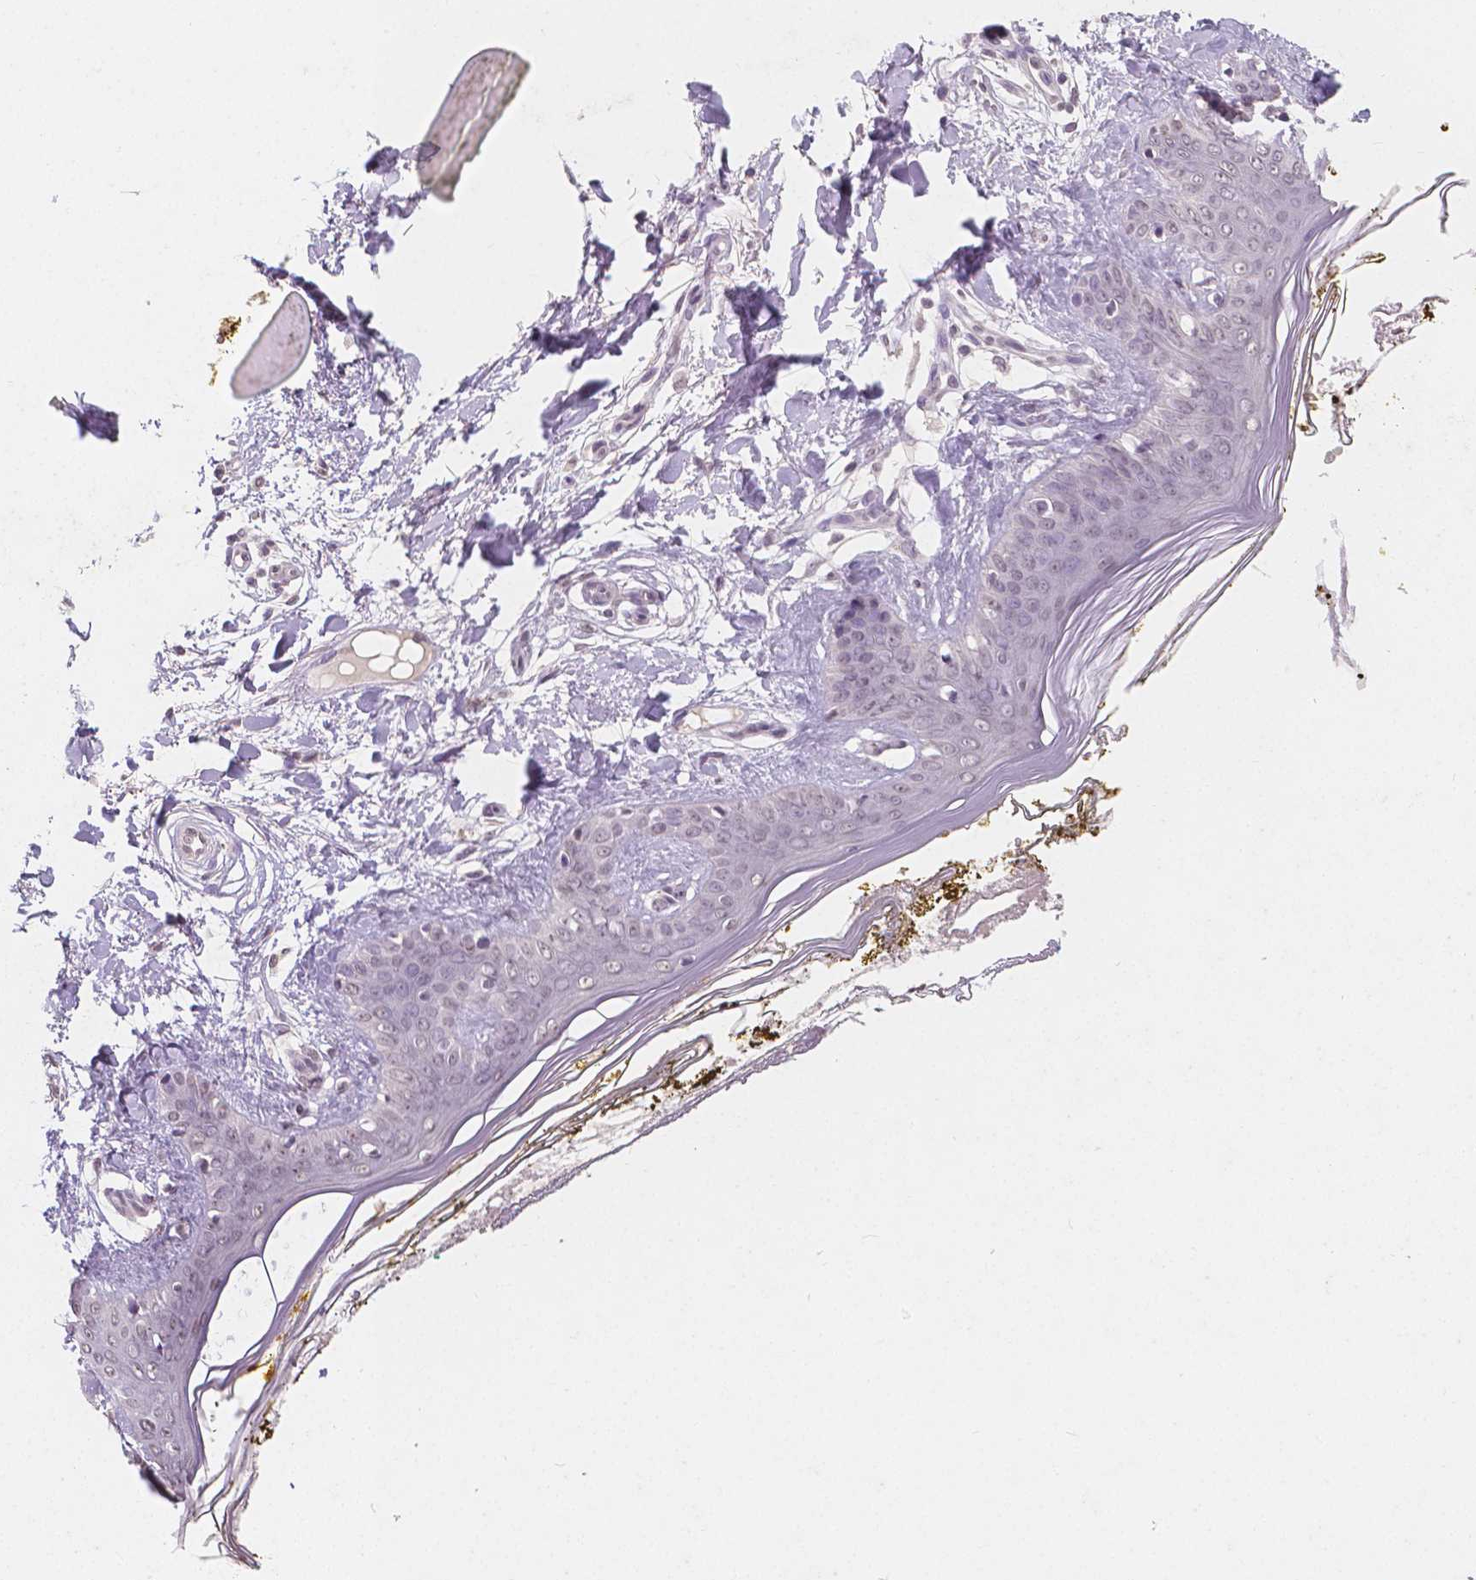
{"staining": {"intensity": "negative", "quantity": "none", "location": "none"}, "tissue": "skin", "cell_type": "Fibroblasts", "image_type": "normal", "snomed": [{"axis": "morphology", "description": "Normal tissue, NOS"}, {"axis": "topography", "description": "Skin"}], "caption": "Immunohistochemistry micrograph of unremarkable skin: human skin stained with DAB (3,3'-diaminobenzidine) reveals no significant protein positivity in fibroblasts. Nuclei are stained in blue.", "gene": "NOLC1", "patient": {"sex": "female", "age": 34}}